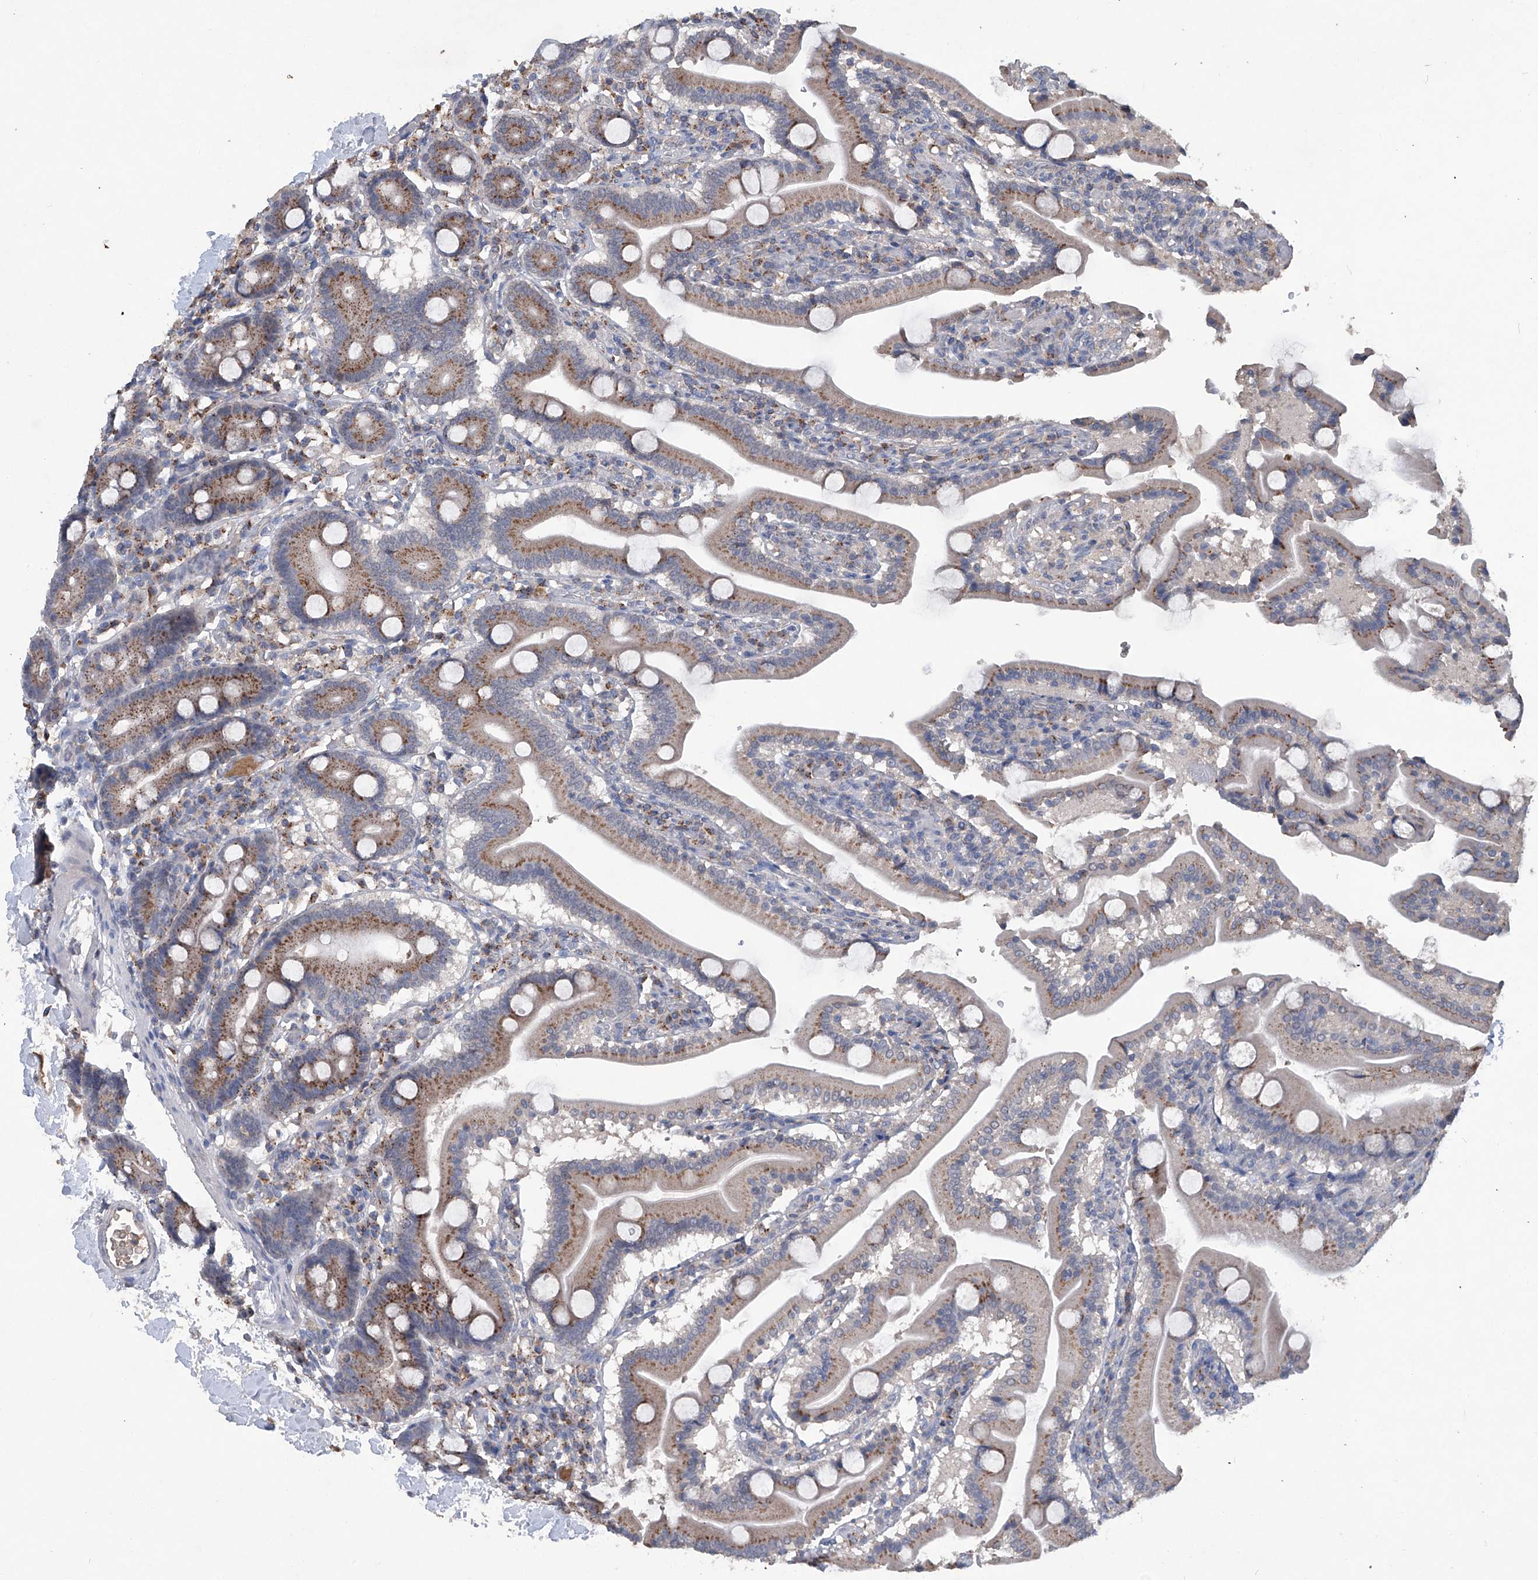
{"staining": {"intensity": "strong", "quantity": ">75%", "location": "cytoplasmic/membranous"}, "tissue": "duodenum", "cell_type": "Glandular cells", "image_type": "normal", "snomed": [{"axis": "morphology", "description": "Normal tissue, NOS"}, {"axis": "topography", "description": "Duodenum"}], "caption": "DAB immunohistochemical staining of unremarkable human duodenum exhibits strong cytoplasmic/membranous protein staining in about >75% of glandular cells. (DAB IHC, brown staining for protein, blue staining for nuclei).", "gene": "PCSK5", "patient": {"sex": "male", "age": 55}}